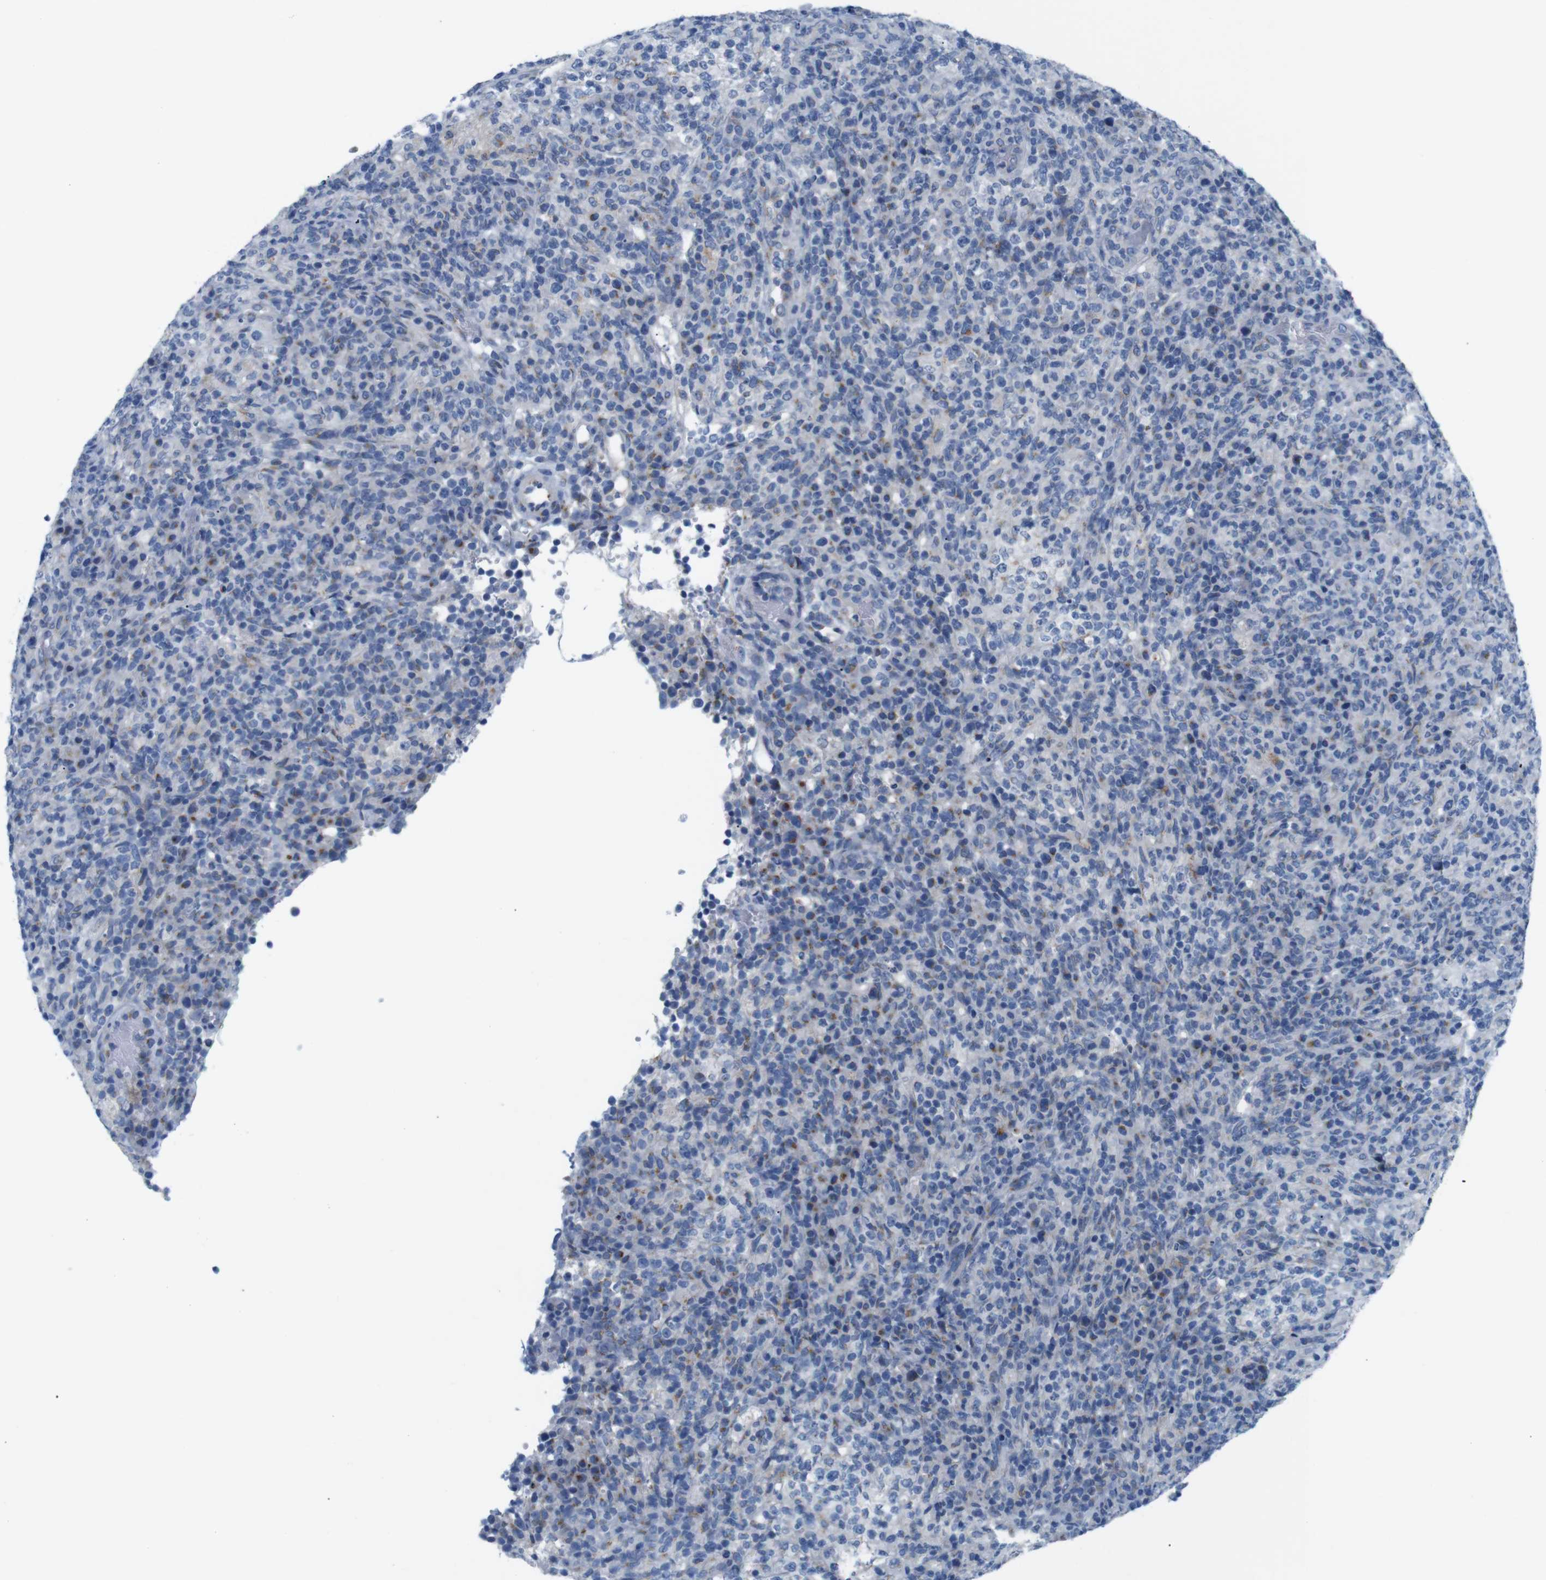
{"staining": {"intensity": "moderate", "quantity": "<25%", "location": "cytoplasmic/membranous"}, "tissue": "lymphoma", "cell_type": "Tumor cells", "image_type": "cancer", "snomed": [{"axis": "morphology", "description": "Malignant lymphoma, non-Hodgkin's type, High grade"}, {"axis": "topography", "description": "Lymph node"}], "caption": "Immunohistochemistry (DAB) staining of human lymphoma demonstrates moderate cytoplasmic/membranous protein positivity in approximately <25% of tumor cells.", "gene": "GOLGA2", "patient": {"sex": "female", "age": 76}}